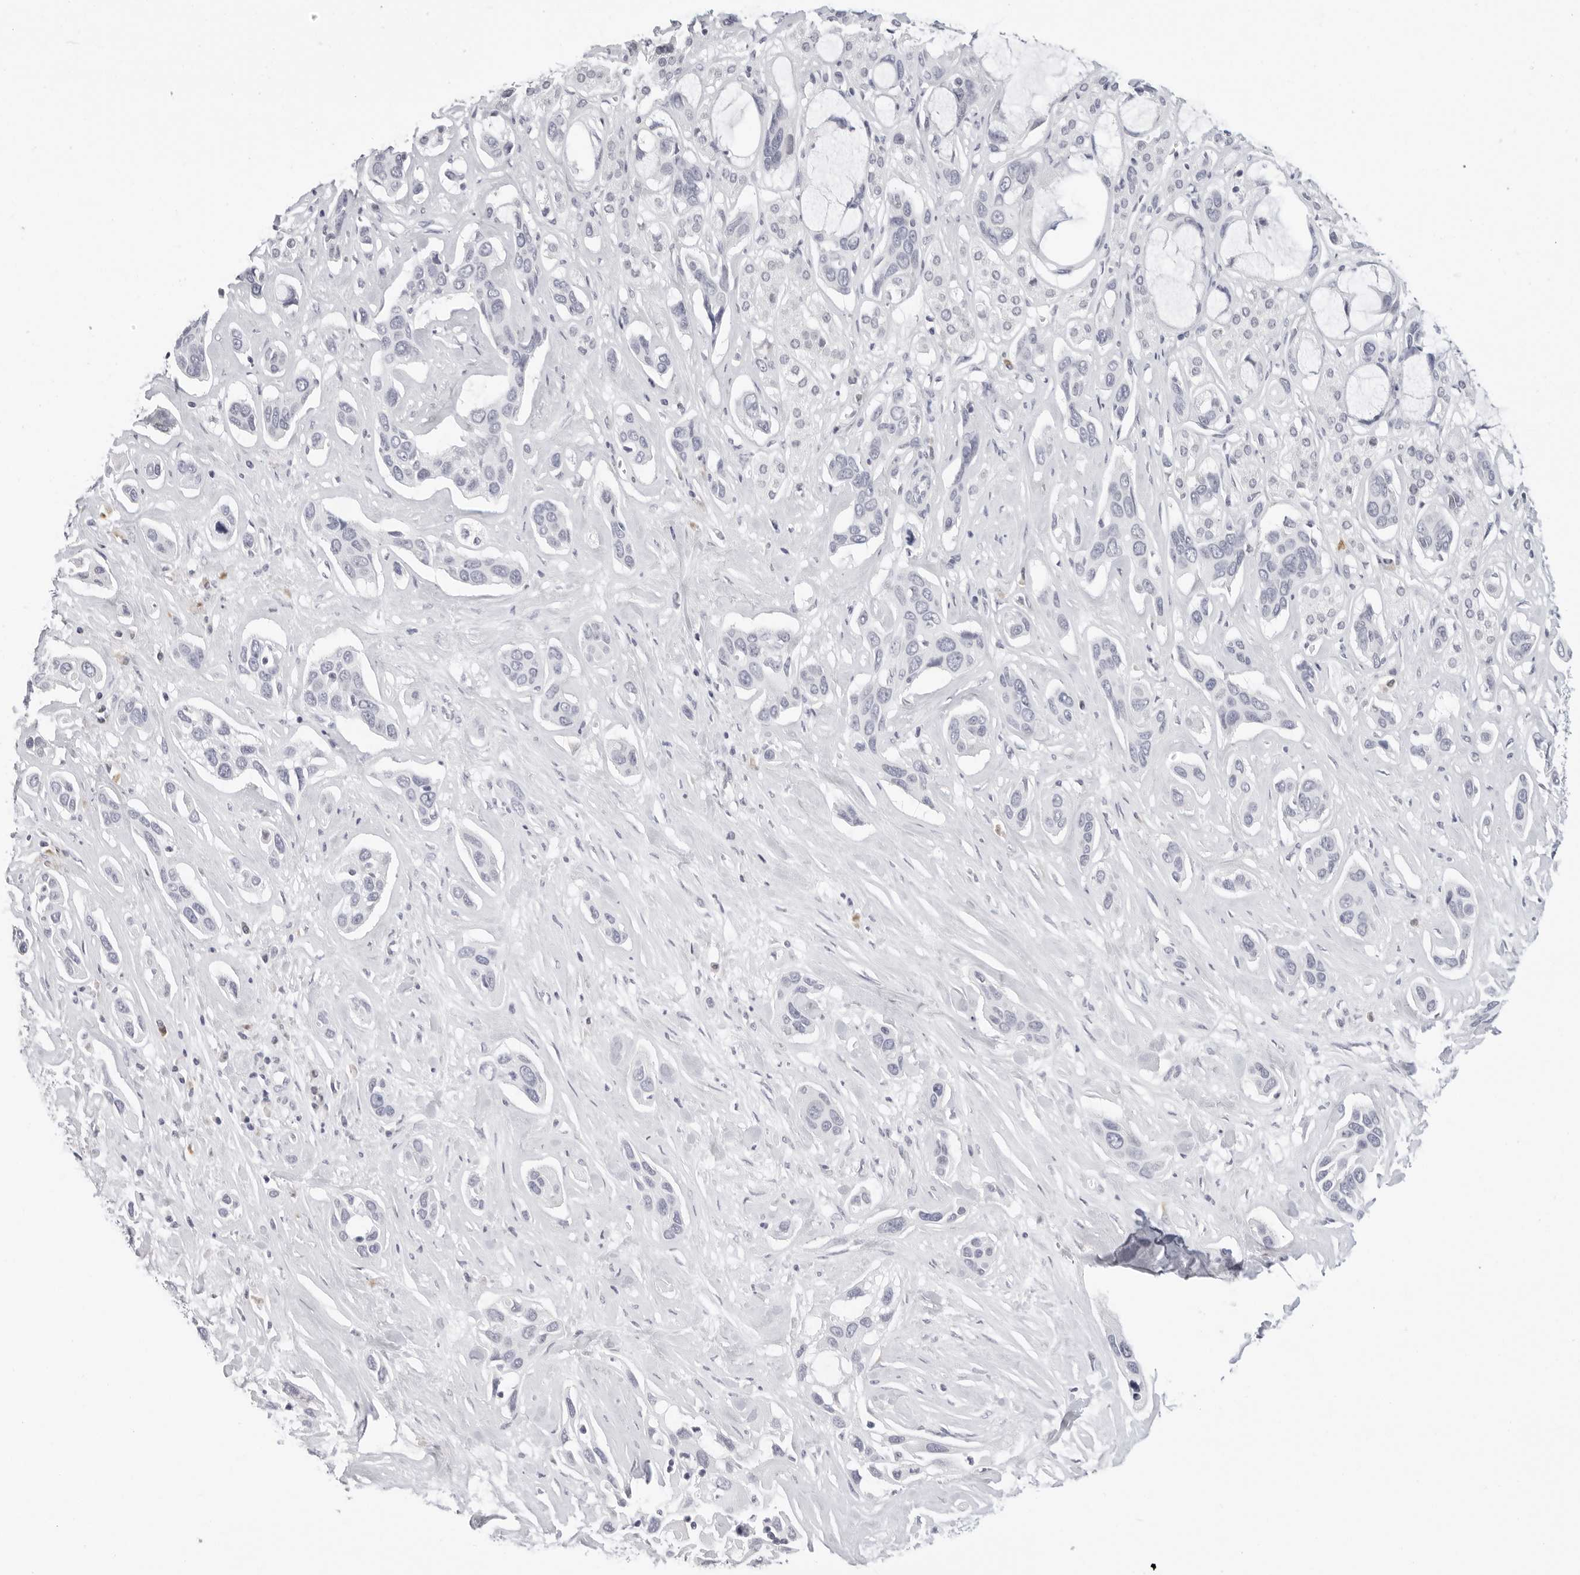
{"staining": {"intensity": "negative", "quantity": "none", "location": "none"}, "tissue": "pancreatic cancer", "cell_type": "Tumor cells", "image_type": "cancer", "snomed": [{"axis": "morphology", "description": "Adenocarcinoma, NOS"}, {"axis": "topography", "description": "Pancreas"}], "caption": "Immunohistochemical staining of pancreatic adenocarcinoma shows no significant expression in tumor cells.", "gene": "EDN2", "patient": {"sex": "female", "age": 60}}